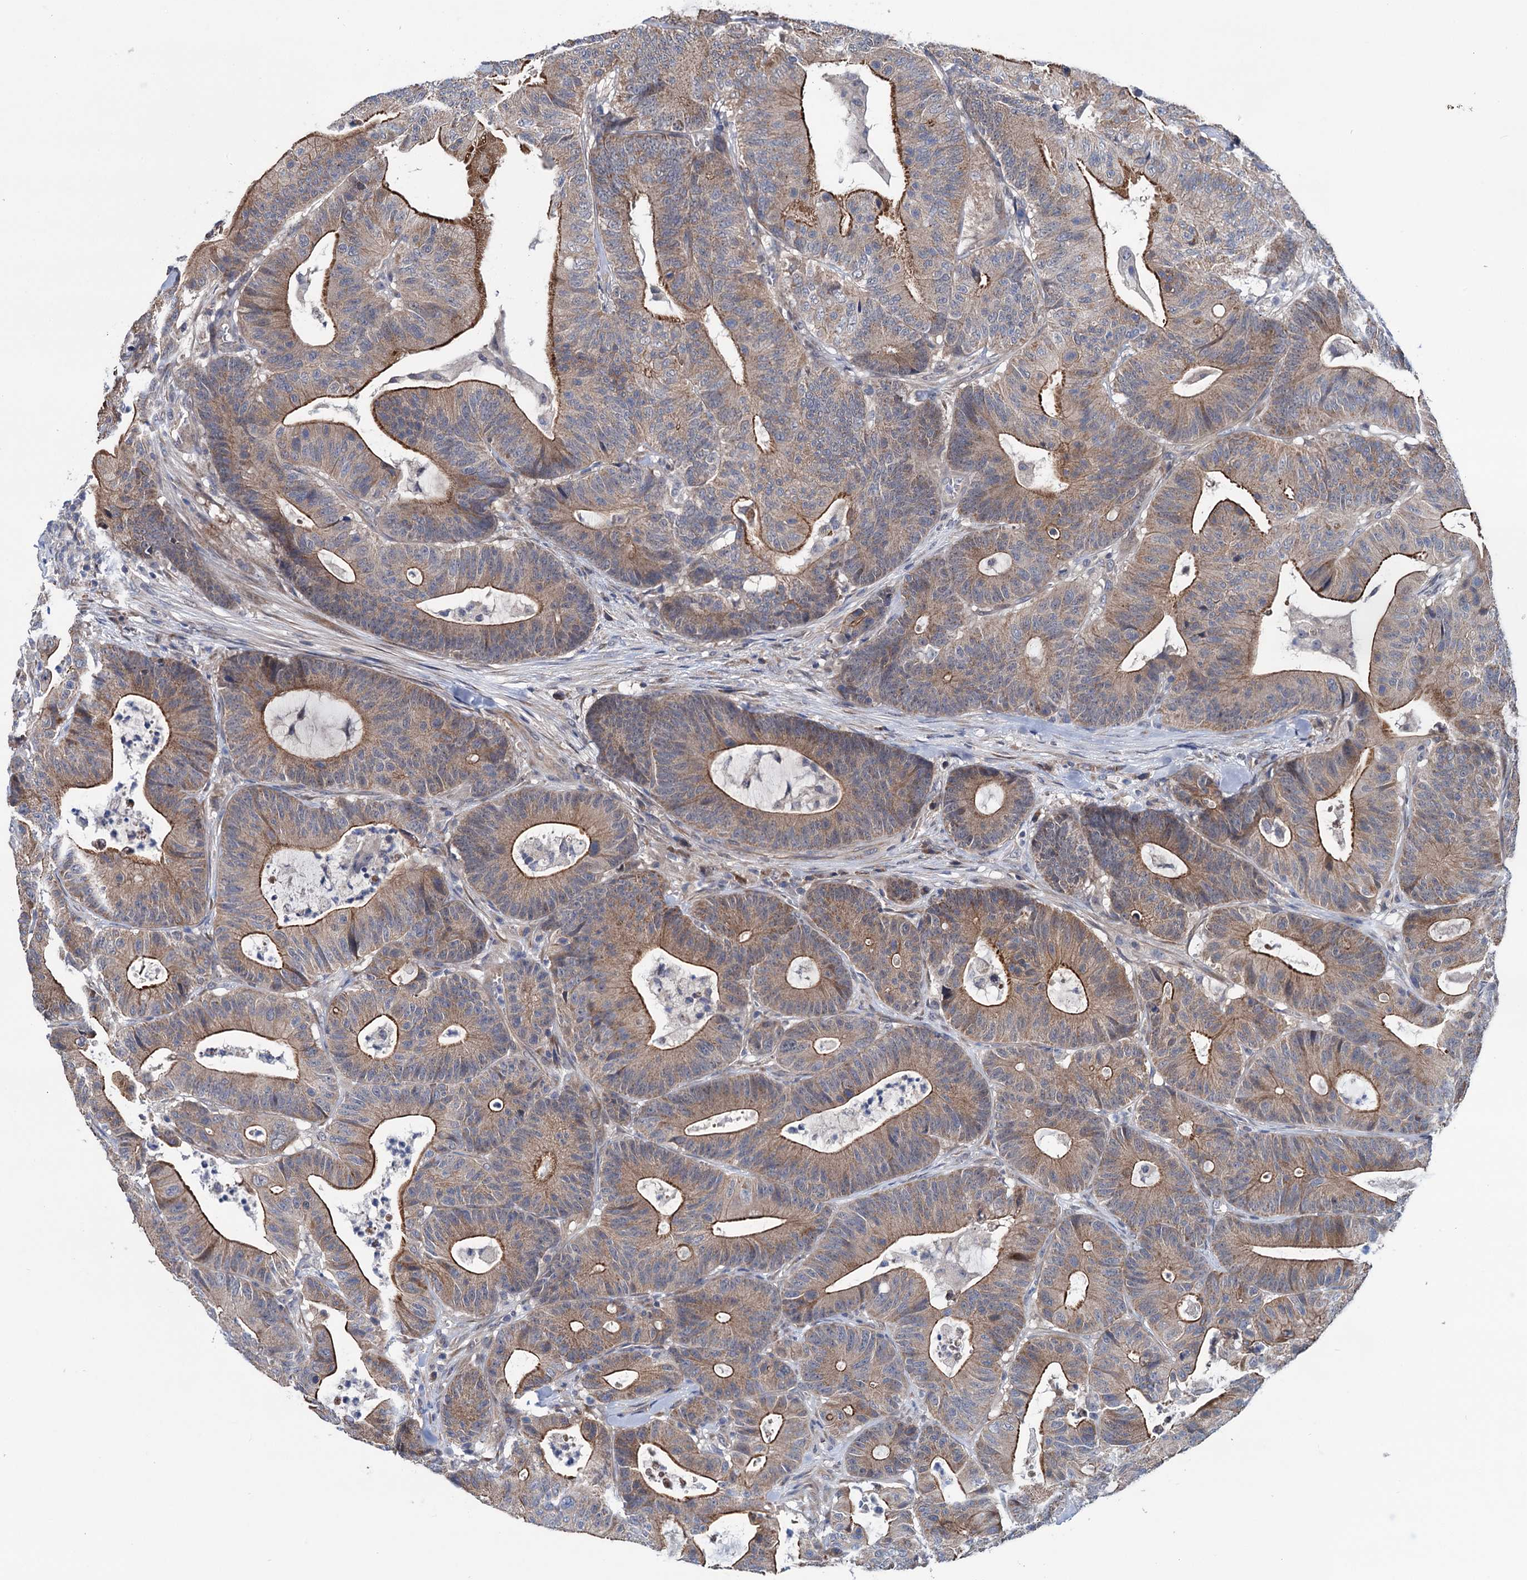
{"staining": {"intensity": "moderate", "quantity": ">75%", "location": "cytoplasmic/membranous"}, "tissue": "colorectal cancer", "cell_type": "Tumor cells", "image_type": "cancer", "snomed": [{"axis": "morphology", "description": "Adenocarcinoma, NOS"}, {"axis": "topography", "description": "Colon"}], "caption": "A high-resolution photomicrograph shows immunohistochemistry (IHC) staining of adenocarcinoma (colorectal), which shows moderate cytoplasmic/membranous positivity in approximately >75% of tumor cells.", "gene": "EYA4", "patient": {"sex": "female", "age": 84}}